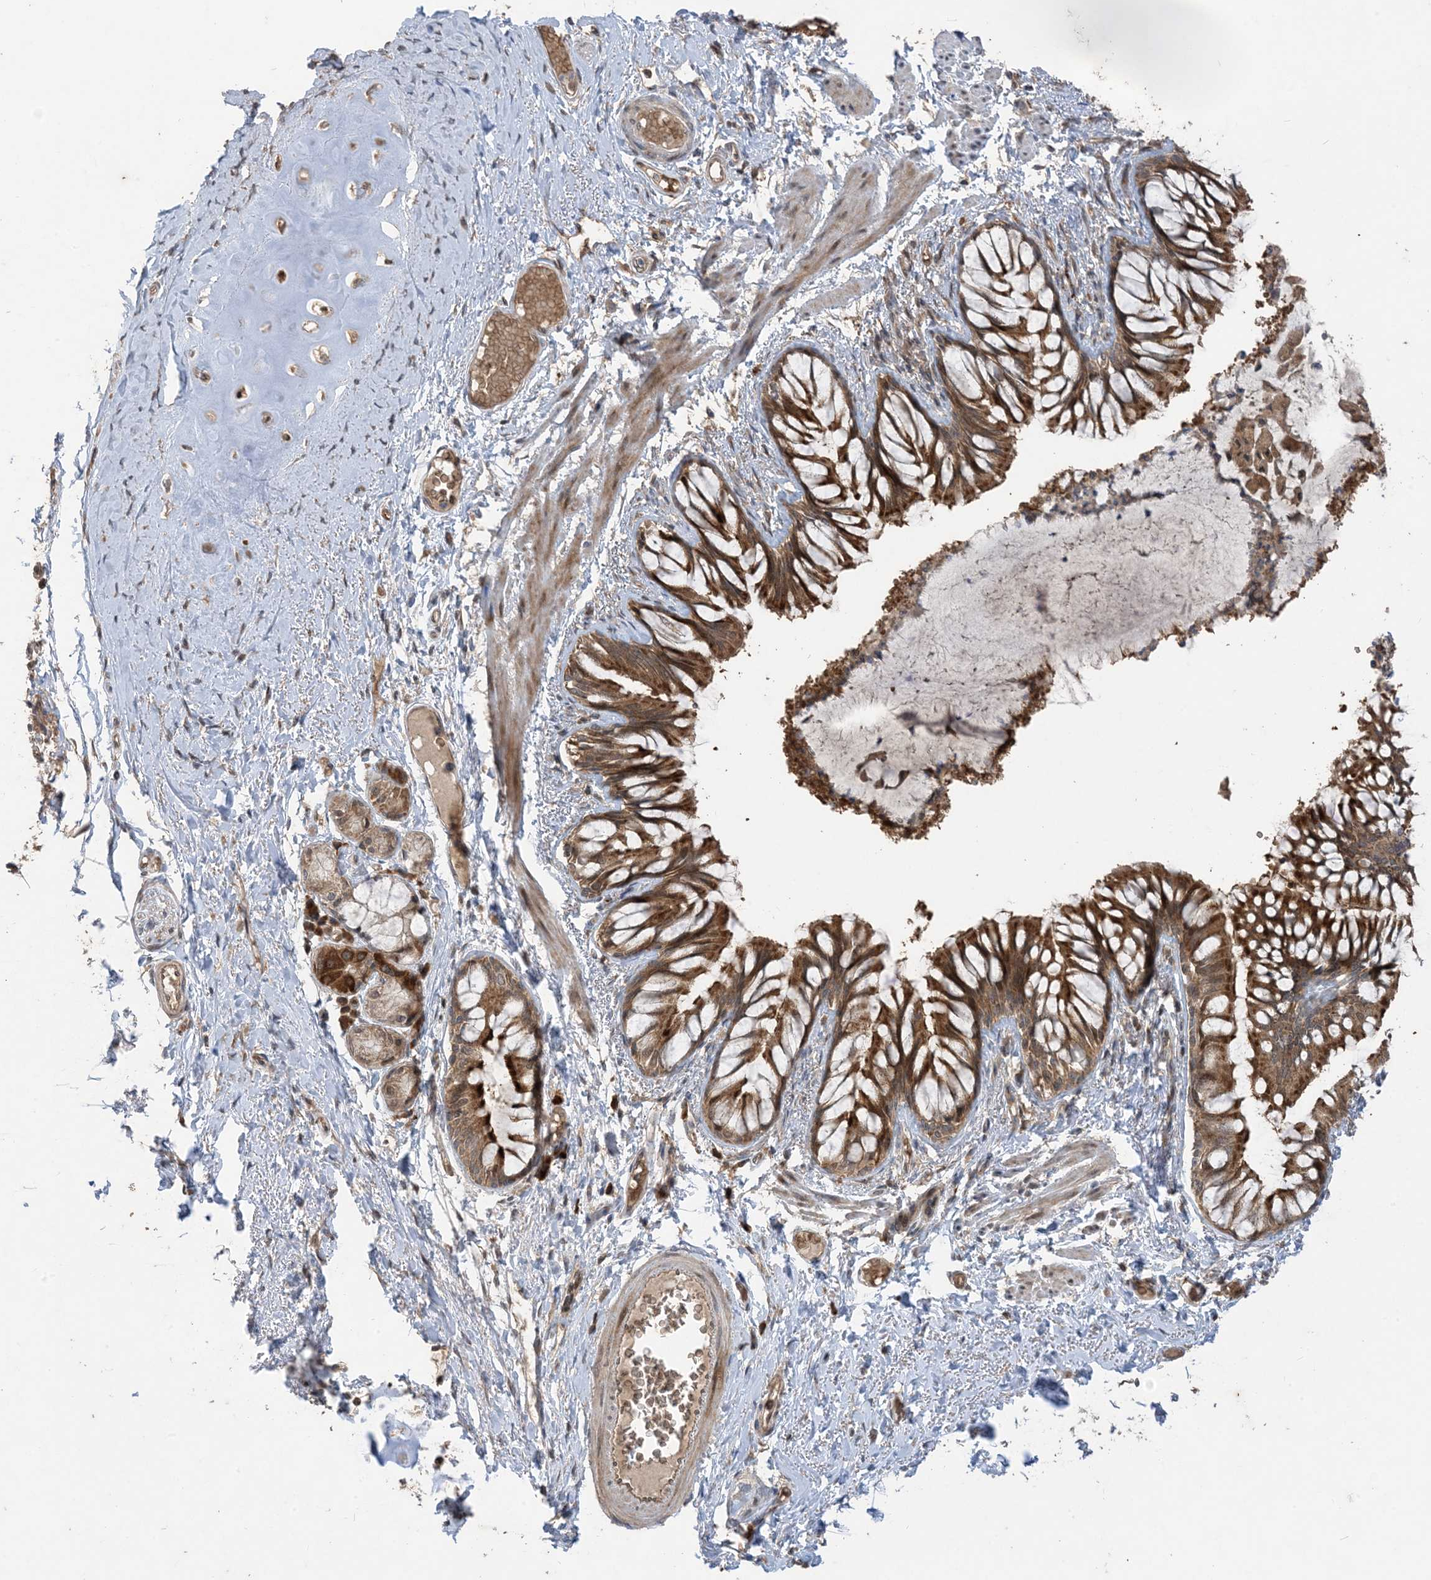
{"staining": {"intensity": "strong", "quantity": ">75%", "location": "cytoplasmic/membranous"}, "tissue": "bronchus", "cell_type": "Respiratory epithelial cells", "image_type": "normal", "snomed": [{"axis": "morphology", "description": "Normal tissue, NOS"}, {"axis": "topography", "description": "Cartilage tissue"}, {"axis": "topography", "description": "Bronchus"}, {"axis": "topography", "description": "Lung"}], "caption": "Strong cytoplasmic/membranous positivity is seen in about >75% of respiratory epithelial cells in unremarkable bronchus.", "gene": "PUSL1", "patient": {"sex": "female", "age": 49}}